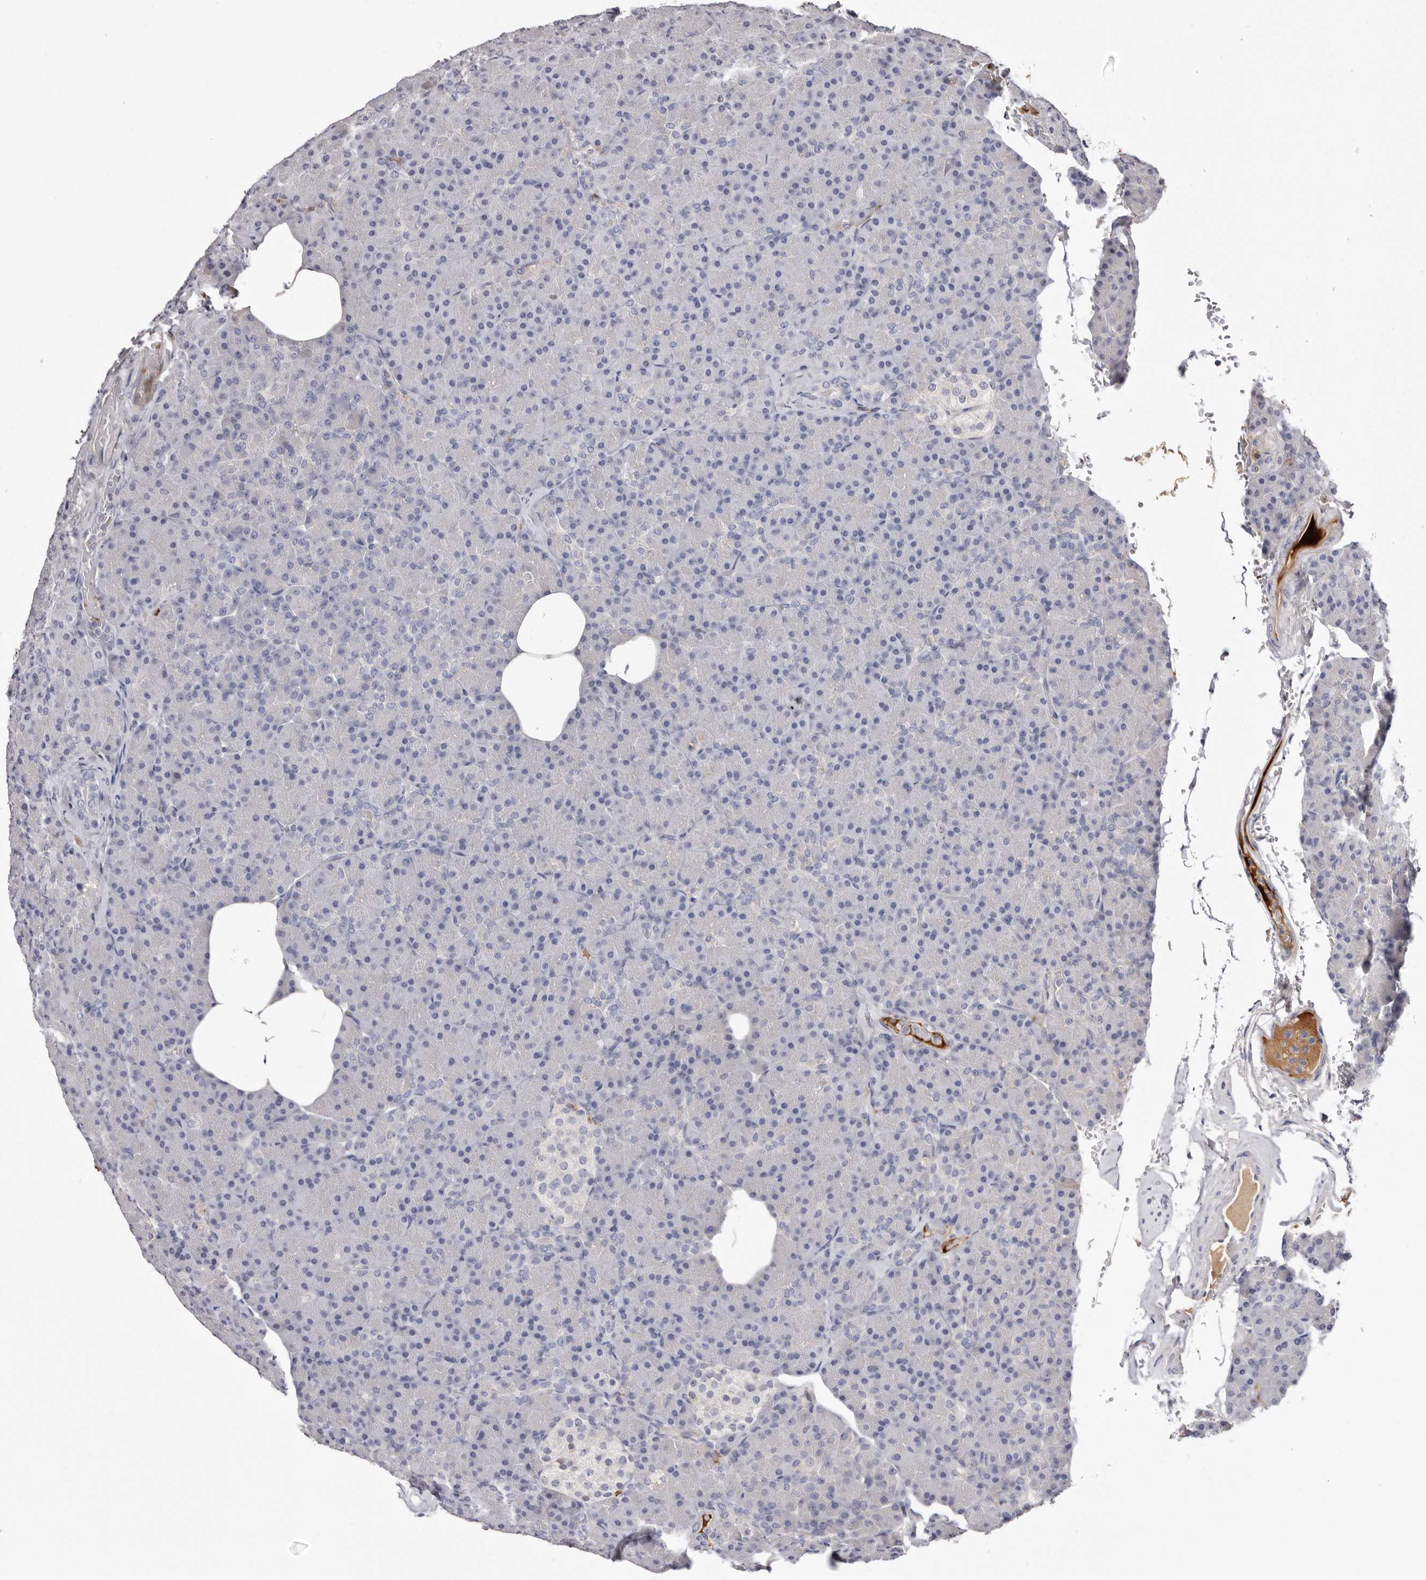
{"staining": {"intensity": "negative", "quantity": "none", "location": "none"}, "tissue": "pancreas", "cell_type": "Exocrine glandular cells", "image_type": "normal", "snomed": [{"axis": "morphology", "description": "Normal tissue, NOS"}, {"axis": "topography", "description": "Pancreas"}], "caption": "Immunohistochemistry of unremarkable pancreas shows no expression in exocrine glandular cells. (DAB (3,3'-diaminobenzidine) immunohistochemistry (IHC) with hematoxylin counter stain).", "gene": "LMLN", "patient": {"sex": "female", "age": 43}}